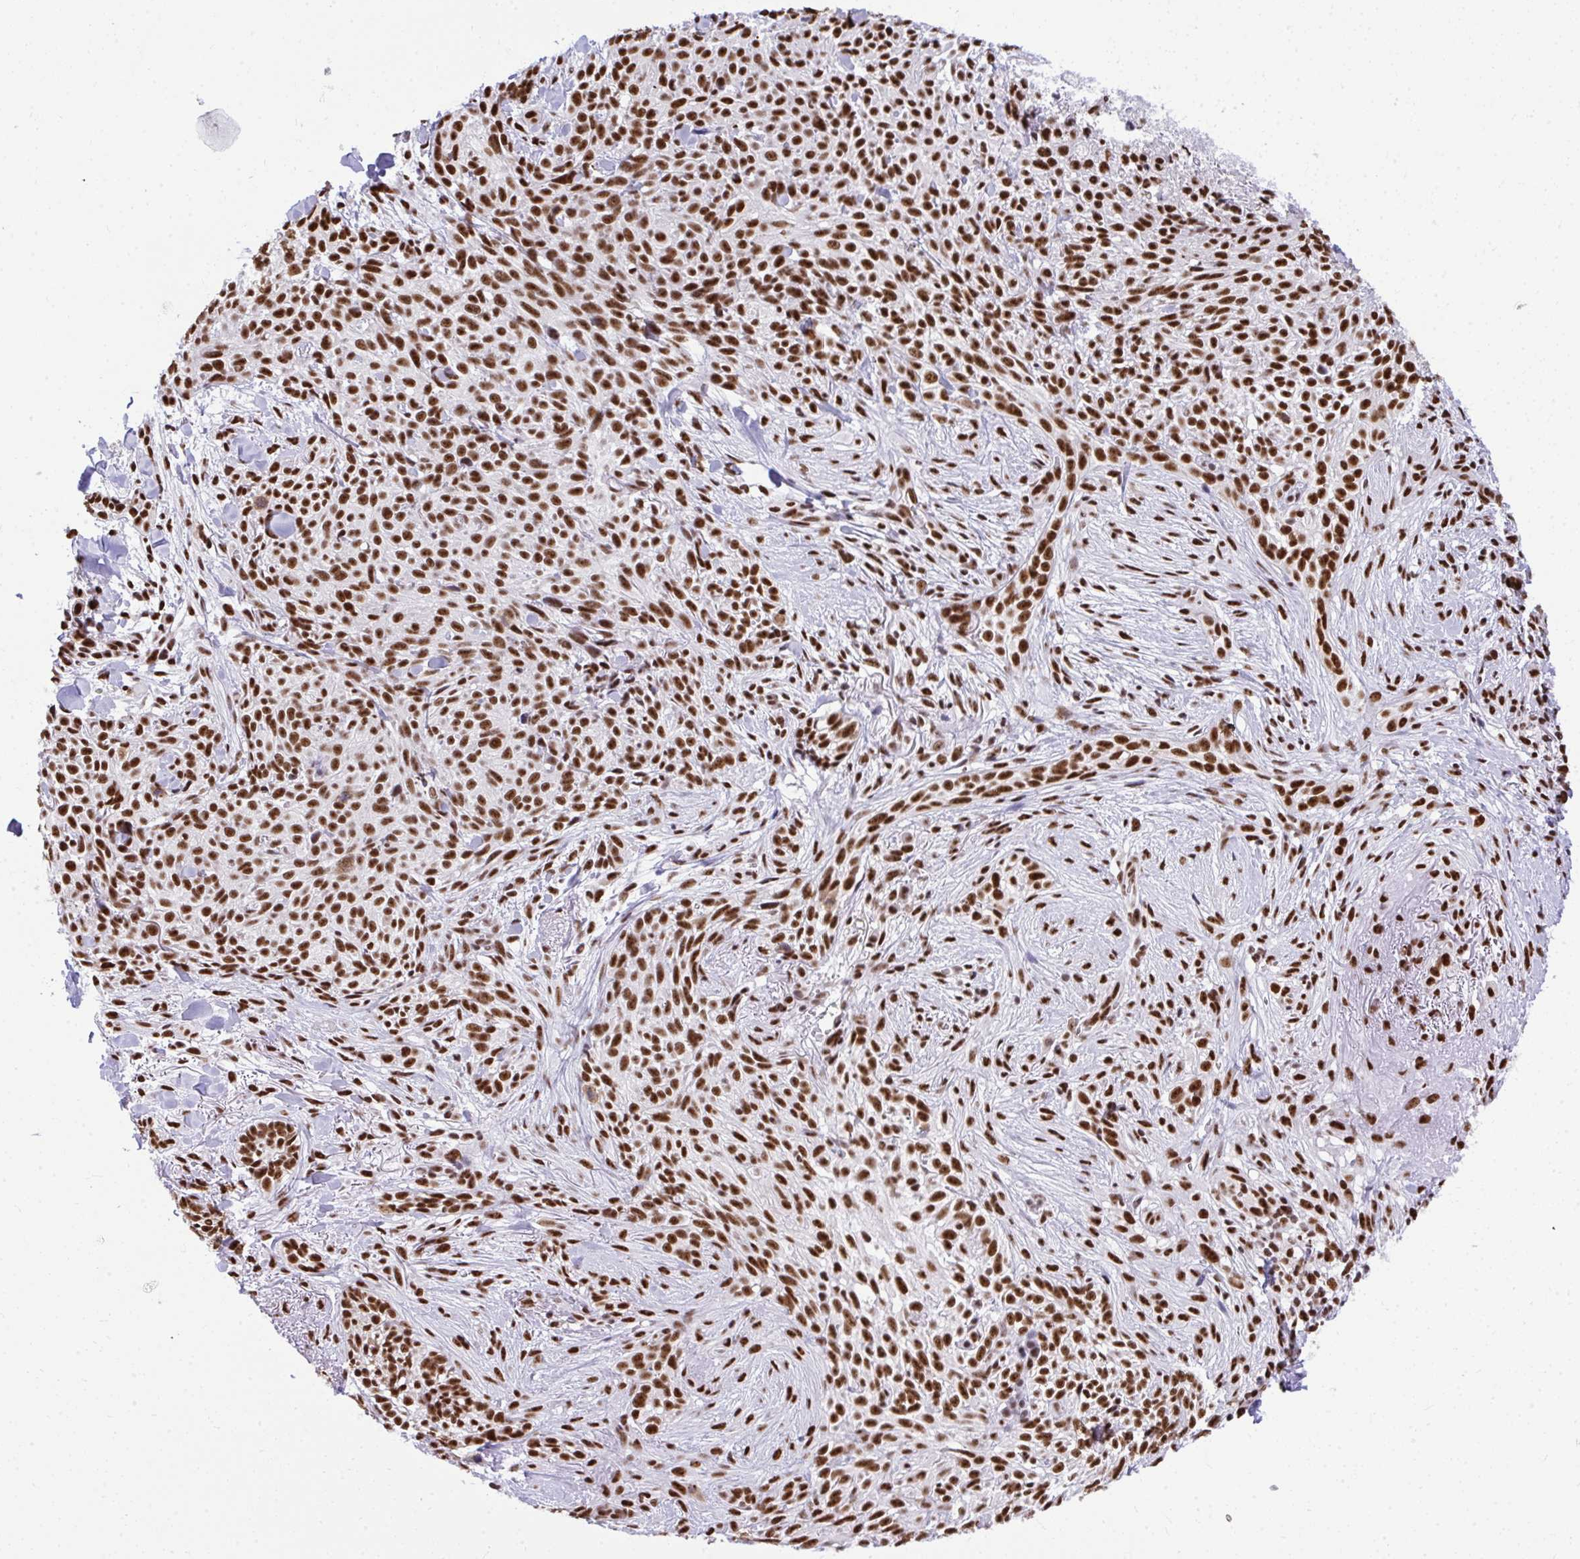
{"staining": {"intensity": "strong", "quantity": ">75%", "location": "nuclear"}, "tissue": "skin cancer", "cell_type": "Tumor cells", "image_type": "cancer", "snomed": [{"axis": "morphology", "description": "Basal cell carcinoma"}, {"axis": "topography", "description": "Skin"}, {"axis": "topography", "description": "Skin of face"}], "caption": "Immunohistochemistry (IHC) (DAB (3,3'-diaminobenzidine)) staining of human skin cancer (basal cell carcinoma) exhibits strong nuclear protein expression in about >75% of tumor cells. (DAB IHC, brown staining for protein, blue staining for nuclei).", "gene": "PRPF19", "patient": {"sex": "female", "age": 90}}